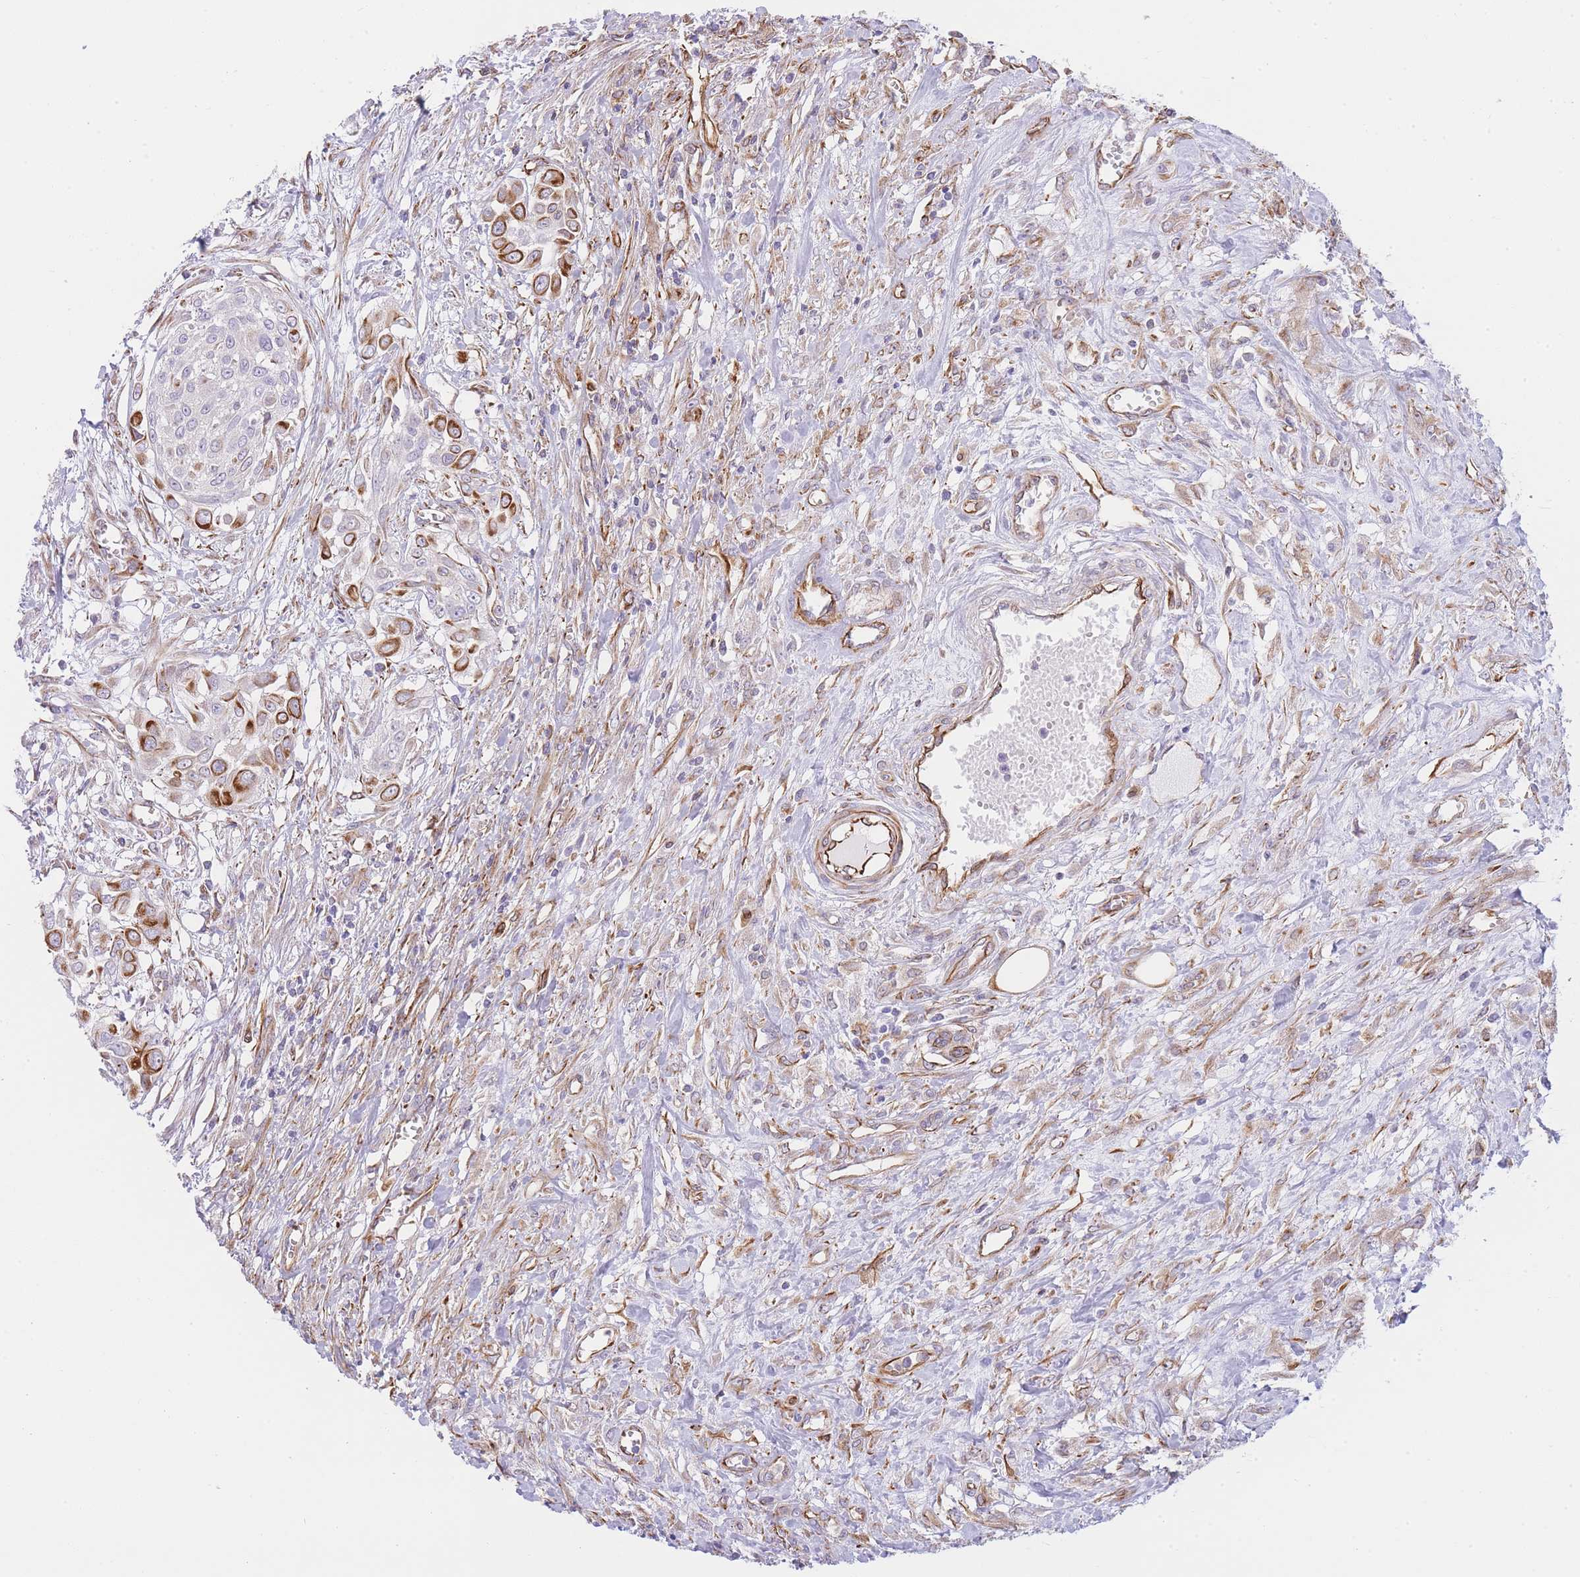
{"staining": {"intensity": "strong", "quantity": "<25%", "location": "cytoplasmic/membranous"}, "tissue": "urothelial cancer", "cell_type": "Tumor cells", "image_type": "cancer", "snomed": [{"axis": "morphology", "description": "Urothelial carcinoma, High grade"}, {"axis": "topography", "description": "Urinary bladder"}], "caption": "A histopathology image of high-grade urothelial carcinoma stained for a protein shows strong cytoplasmic/membranous brown staining in tumor cells. (DAB (3,3'-diaminobenzidine) = brown stain, brightfield microscopy at high magnification).", "gene": "ECPAS", "patient": {"sex": "male", "age": 57}}